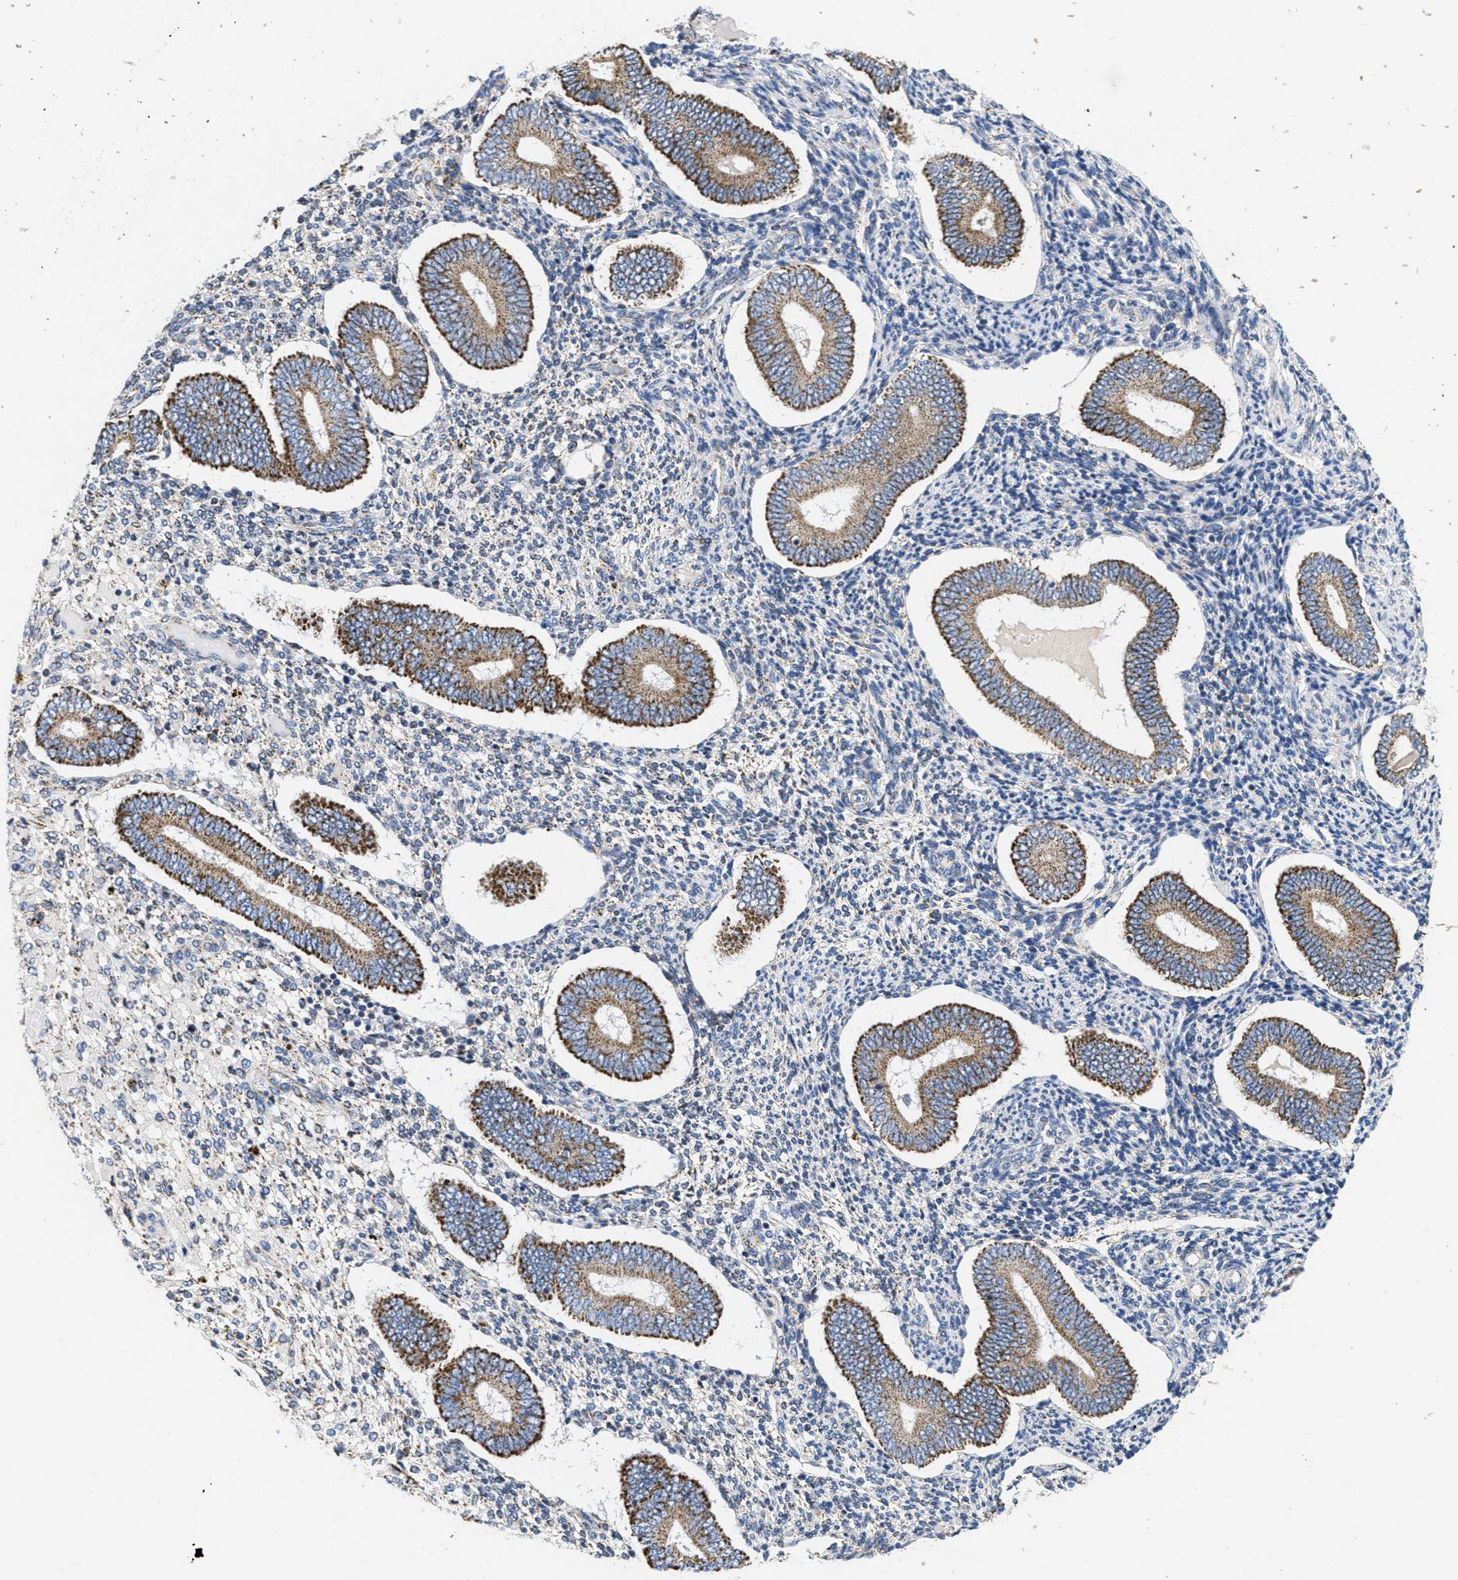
{"staining": {"intensity": "weak", "quantity": "25%-75%", "location": "cytoplasmic/membranous"}, "tissue": "endometrium", "cell_type": "Cells in endometrial stroma", "image_type": "normal", "snomed": [{"axis": "morphology", "description": "Normal tissue, NOS"}, {"axis": "topography", "description": "Endometrium"}], "caption": "Protein expression analysis of unremarkable endometrium exhibits weak cytoplasmic/membranous expression in approximately 25%-75% of cells in endometrial stroma.", "gene": "KCNJ5", "patient": {"sex": "female", "age": 42}}